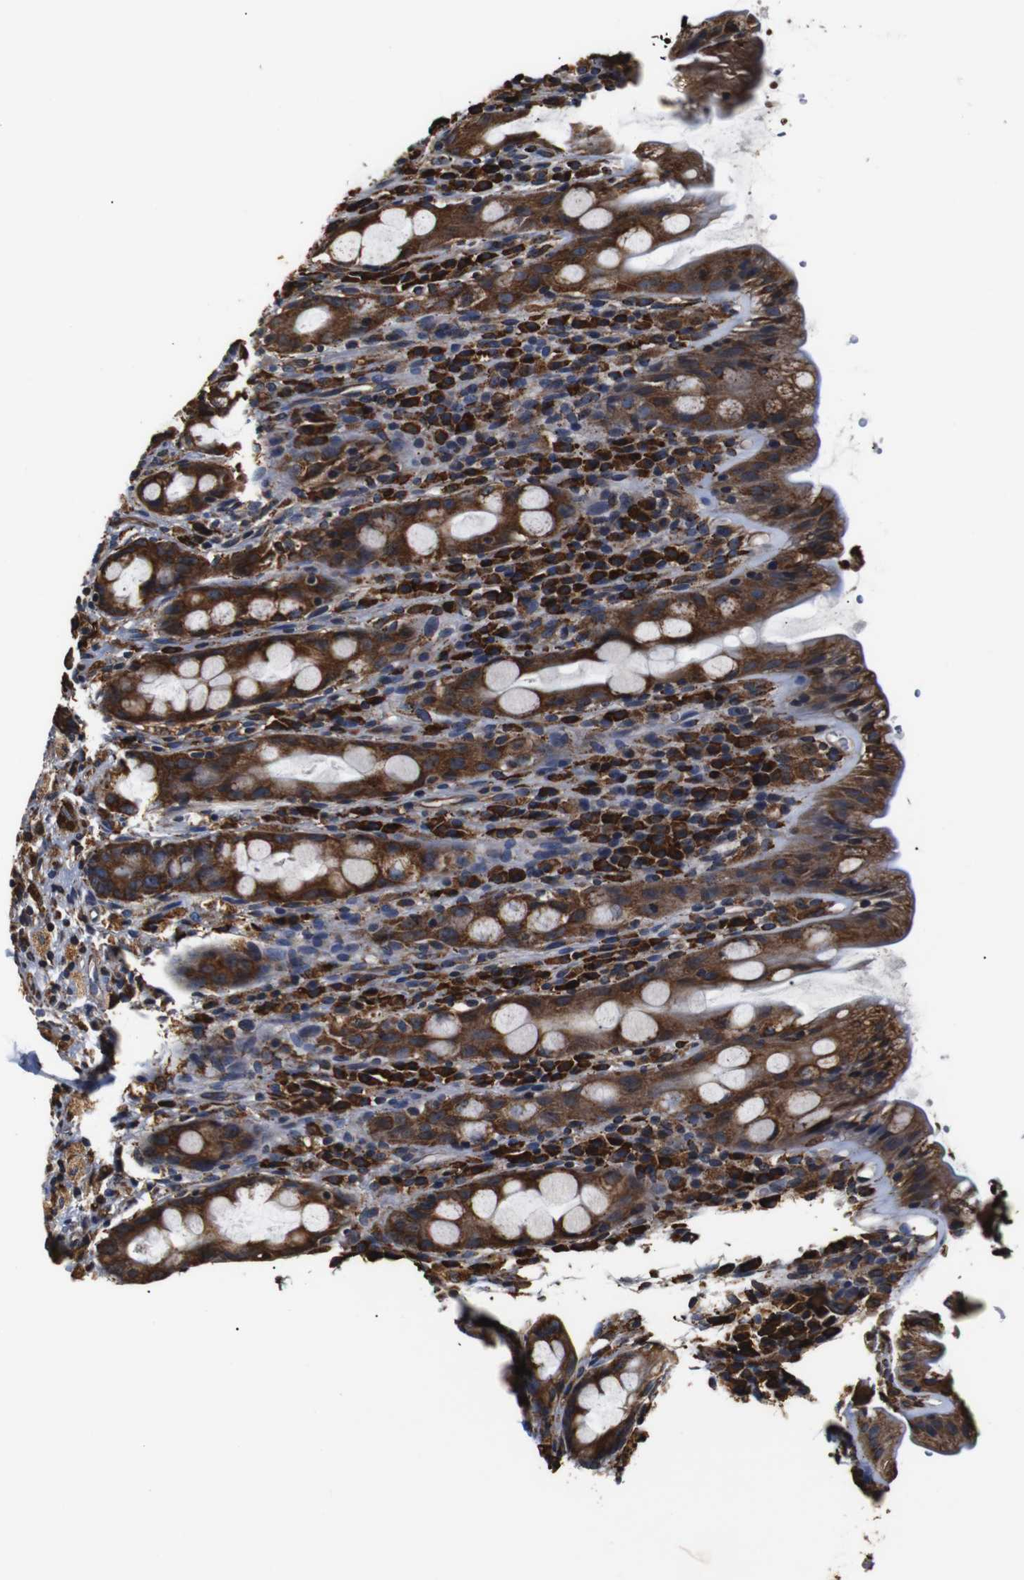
{"staining": {"intensity": "moderate", "quantity": ">75%", "location": "cytoplasmic/membranous"}, "tissue": "rectum", "cell_type": "Glandular cells", "image_type": "normal", "snomed": [{"axis": "morphology", "description": "Normal tissue, NOS"}, {"axis": "topography", "description": "Rectum"}], "caption": "Protein expression analysis of normal human rectum reveals moderate cytoplasmic/membranous expression in approximately >75% of glandular cells.", "gene": "HHIP", "patient": {"sex": "male", "age": 44}}